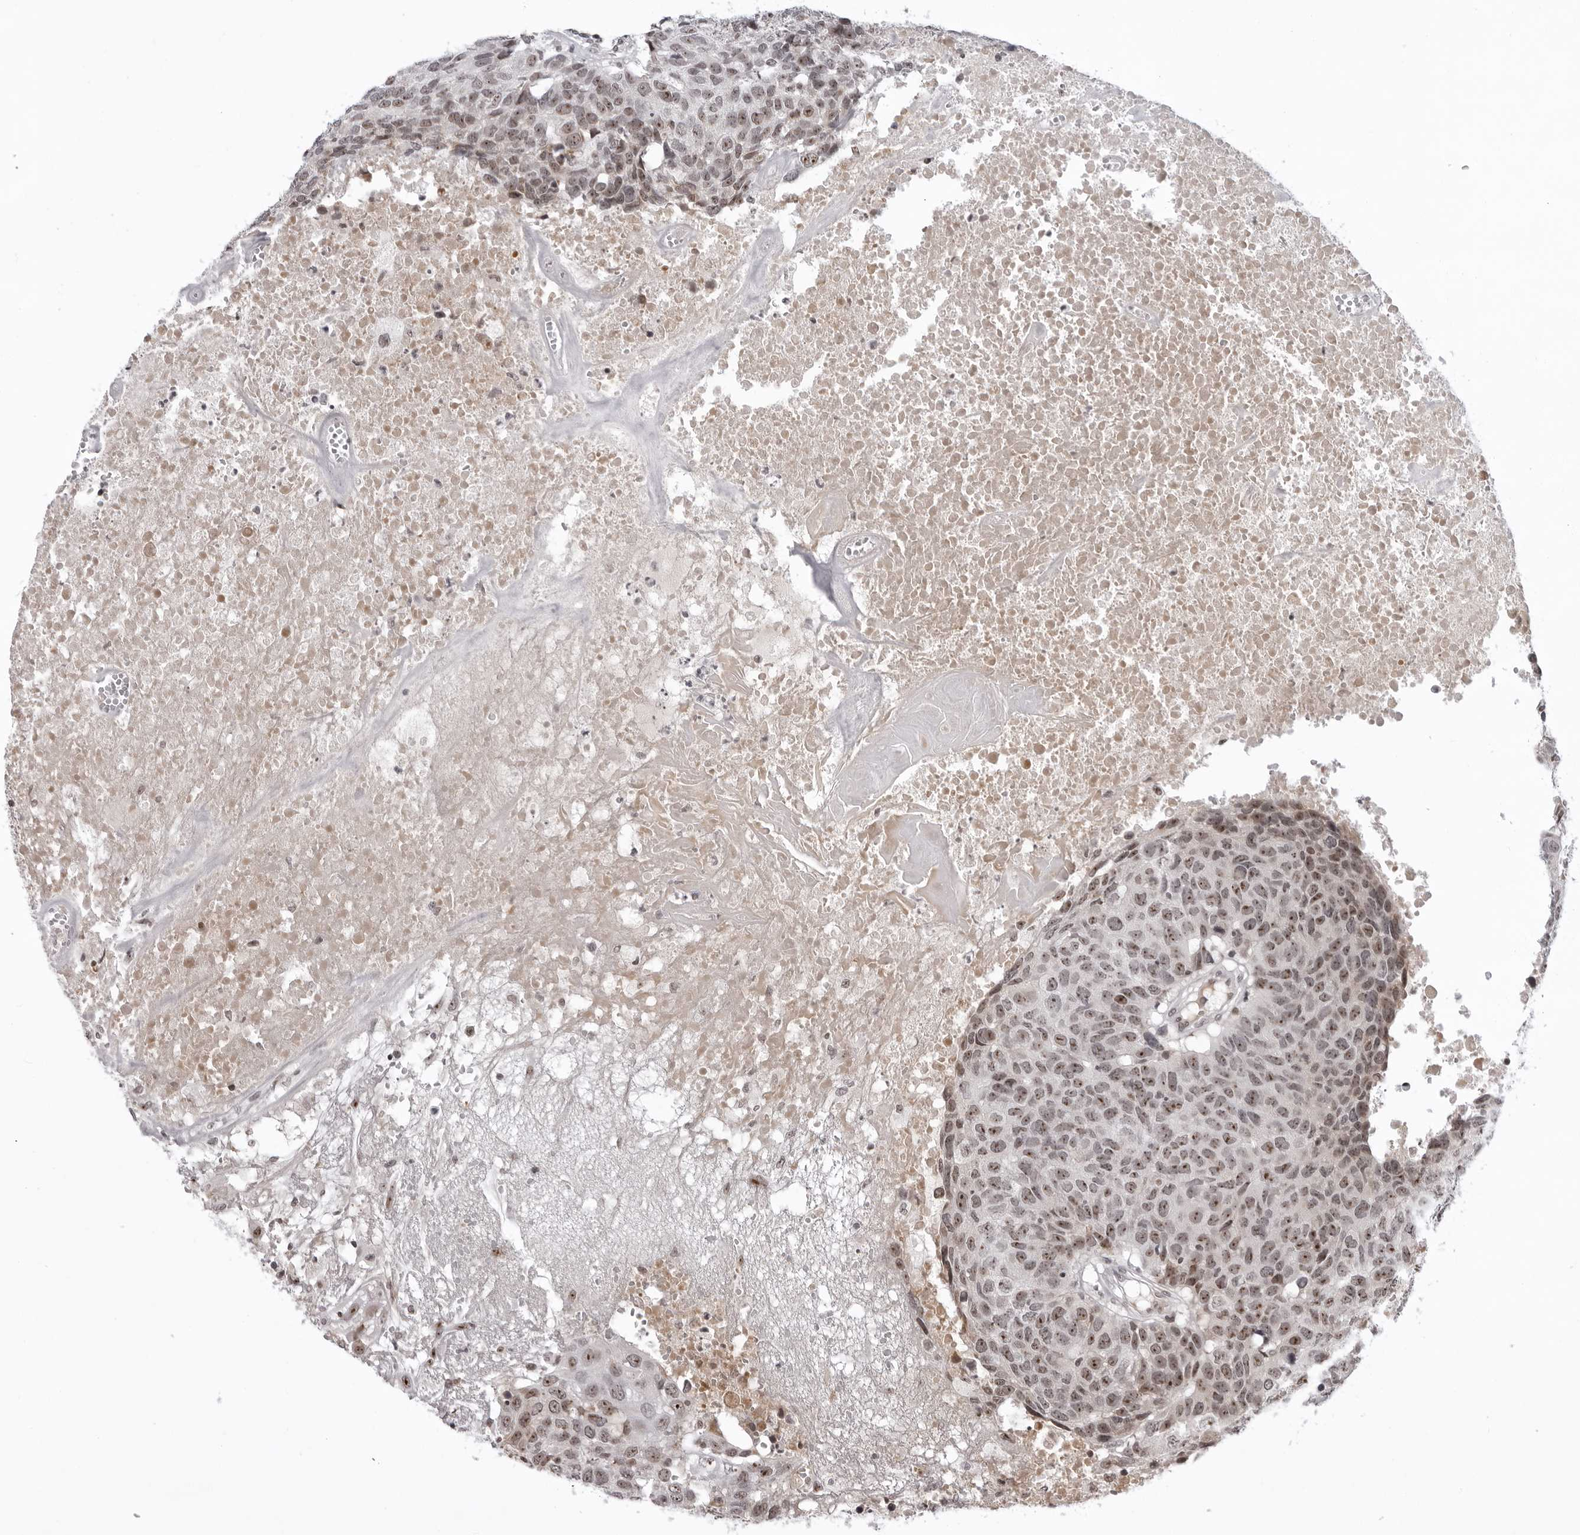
{"staining": {"intensity": "moderate", "quantity": ">75%", "location": "nuclear"}, "tissue": "head and neck cancer", "cell_type": "Tumor cells", "image_type": "cancer", "snomed": [{"axis": "morphology", "description": "Squamous cell carcinoma, NOS"}, {"axis": "topography", "description": "Head-Neck"}], "caption": "Immunohistochemical staining of head and neck cancer (squamous cell carcinoma) demonstrates medium levels of moderate nuclear expression in approximately >75% of tumor cells.", "gene": "EXOSC10", "patient": {"sex": "male", "age": 66}}